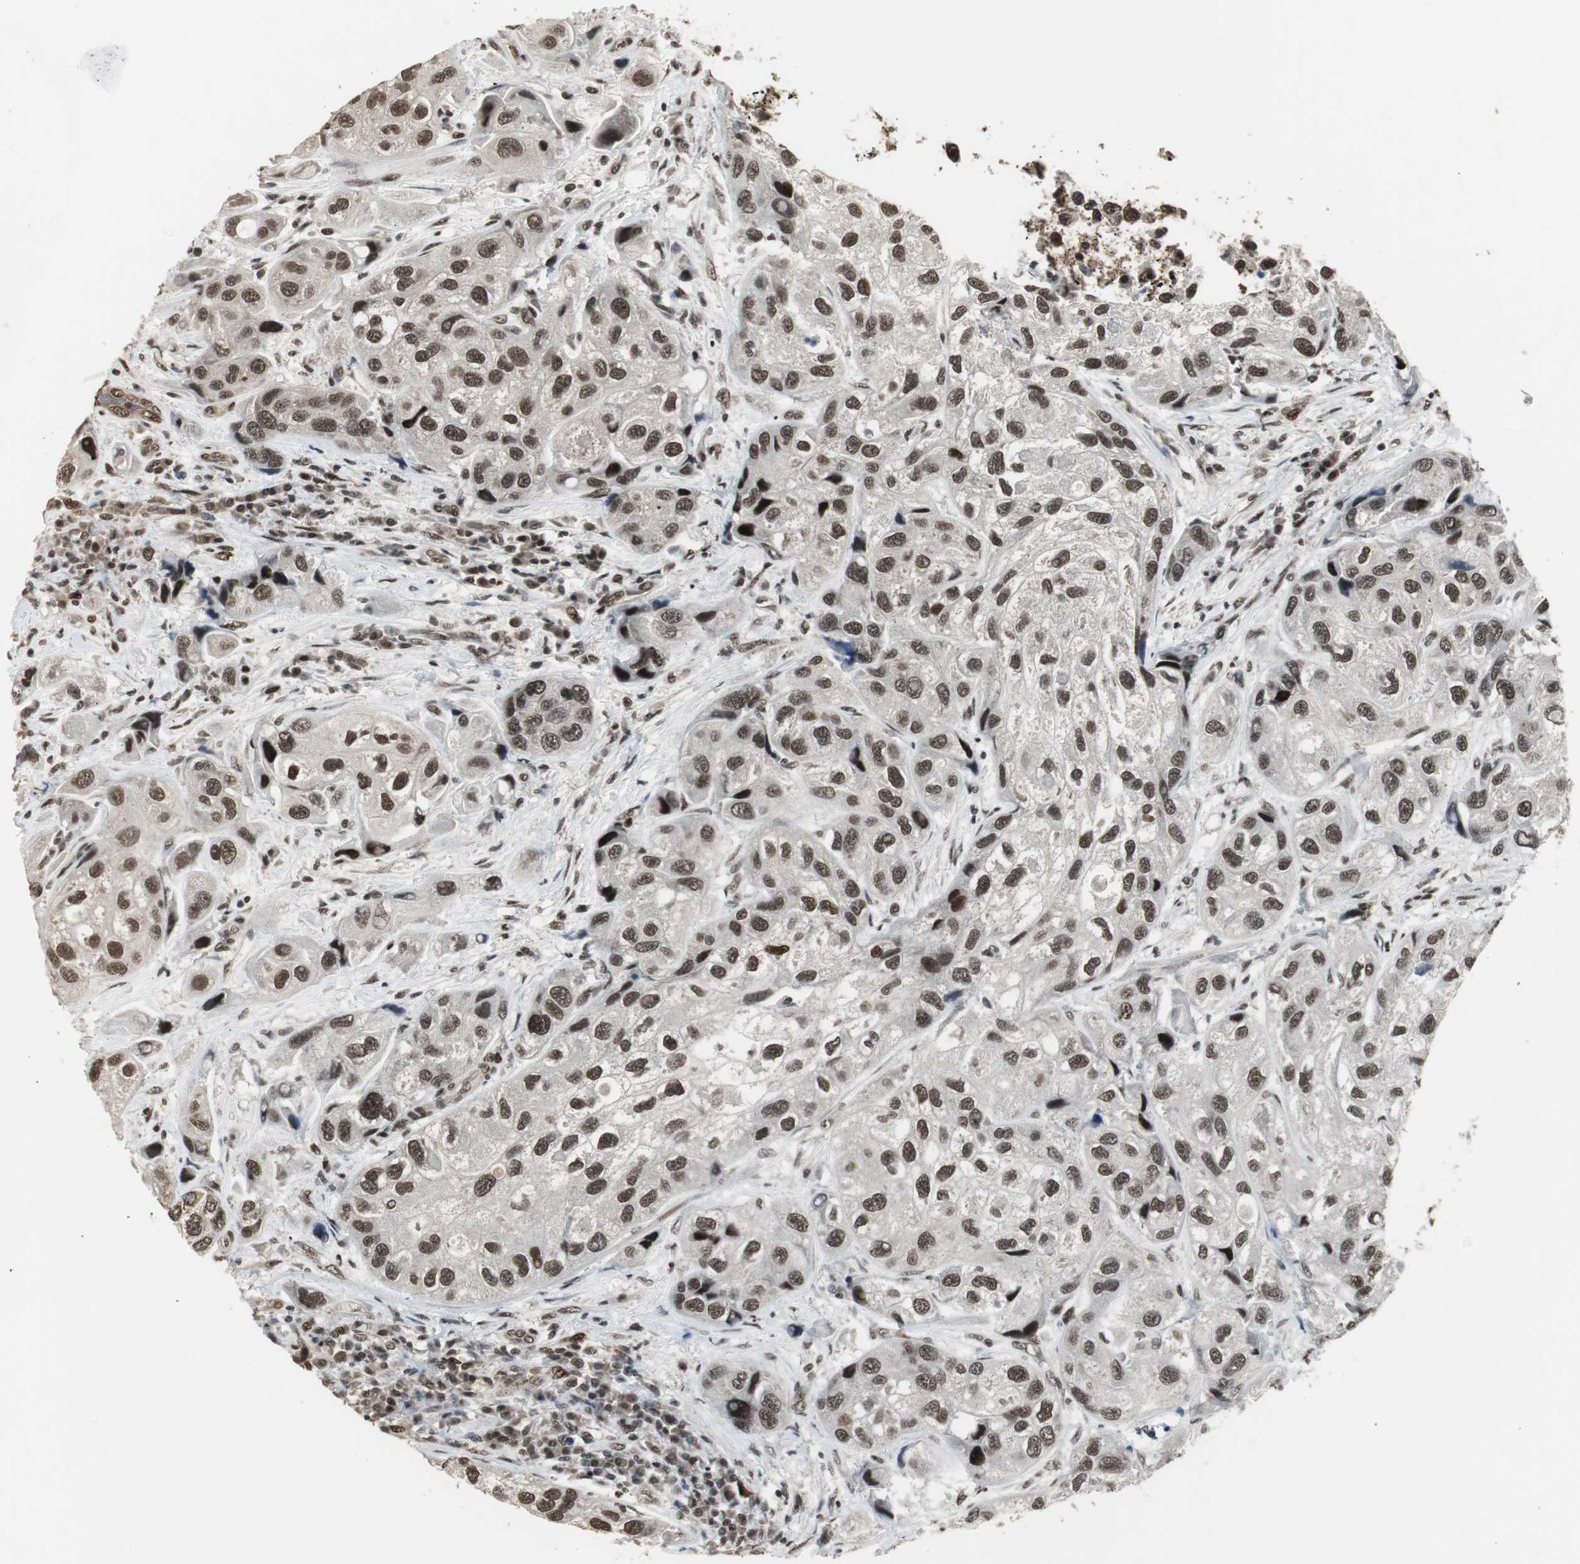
{"staining": {"intensity": "moderate", "quantity": ">75%", "location": "nuclear"}, "tissue": "urothelial cancer", "cell_type": "Tumor cells", "image_type": "cancer", "snomed": [{"axis": "morphology", "description": "Urothelial carcinoma, High grade"}, {"axis": "topography", "description": "Urinary bladder"}], "caption": "Moderate nuclear protein expression is present in approximately >75% of tumor cells in high-grade urothelial carcinoma. (DAB IHC with brightfield microscopy, high magnification).", "gene": "TAF5", "patient": {"sex": "female", "age": 64}}